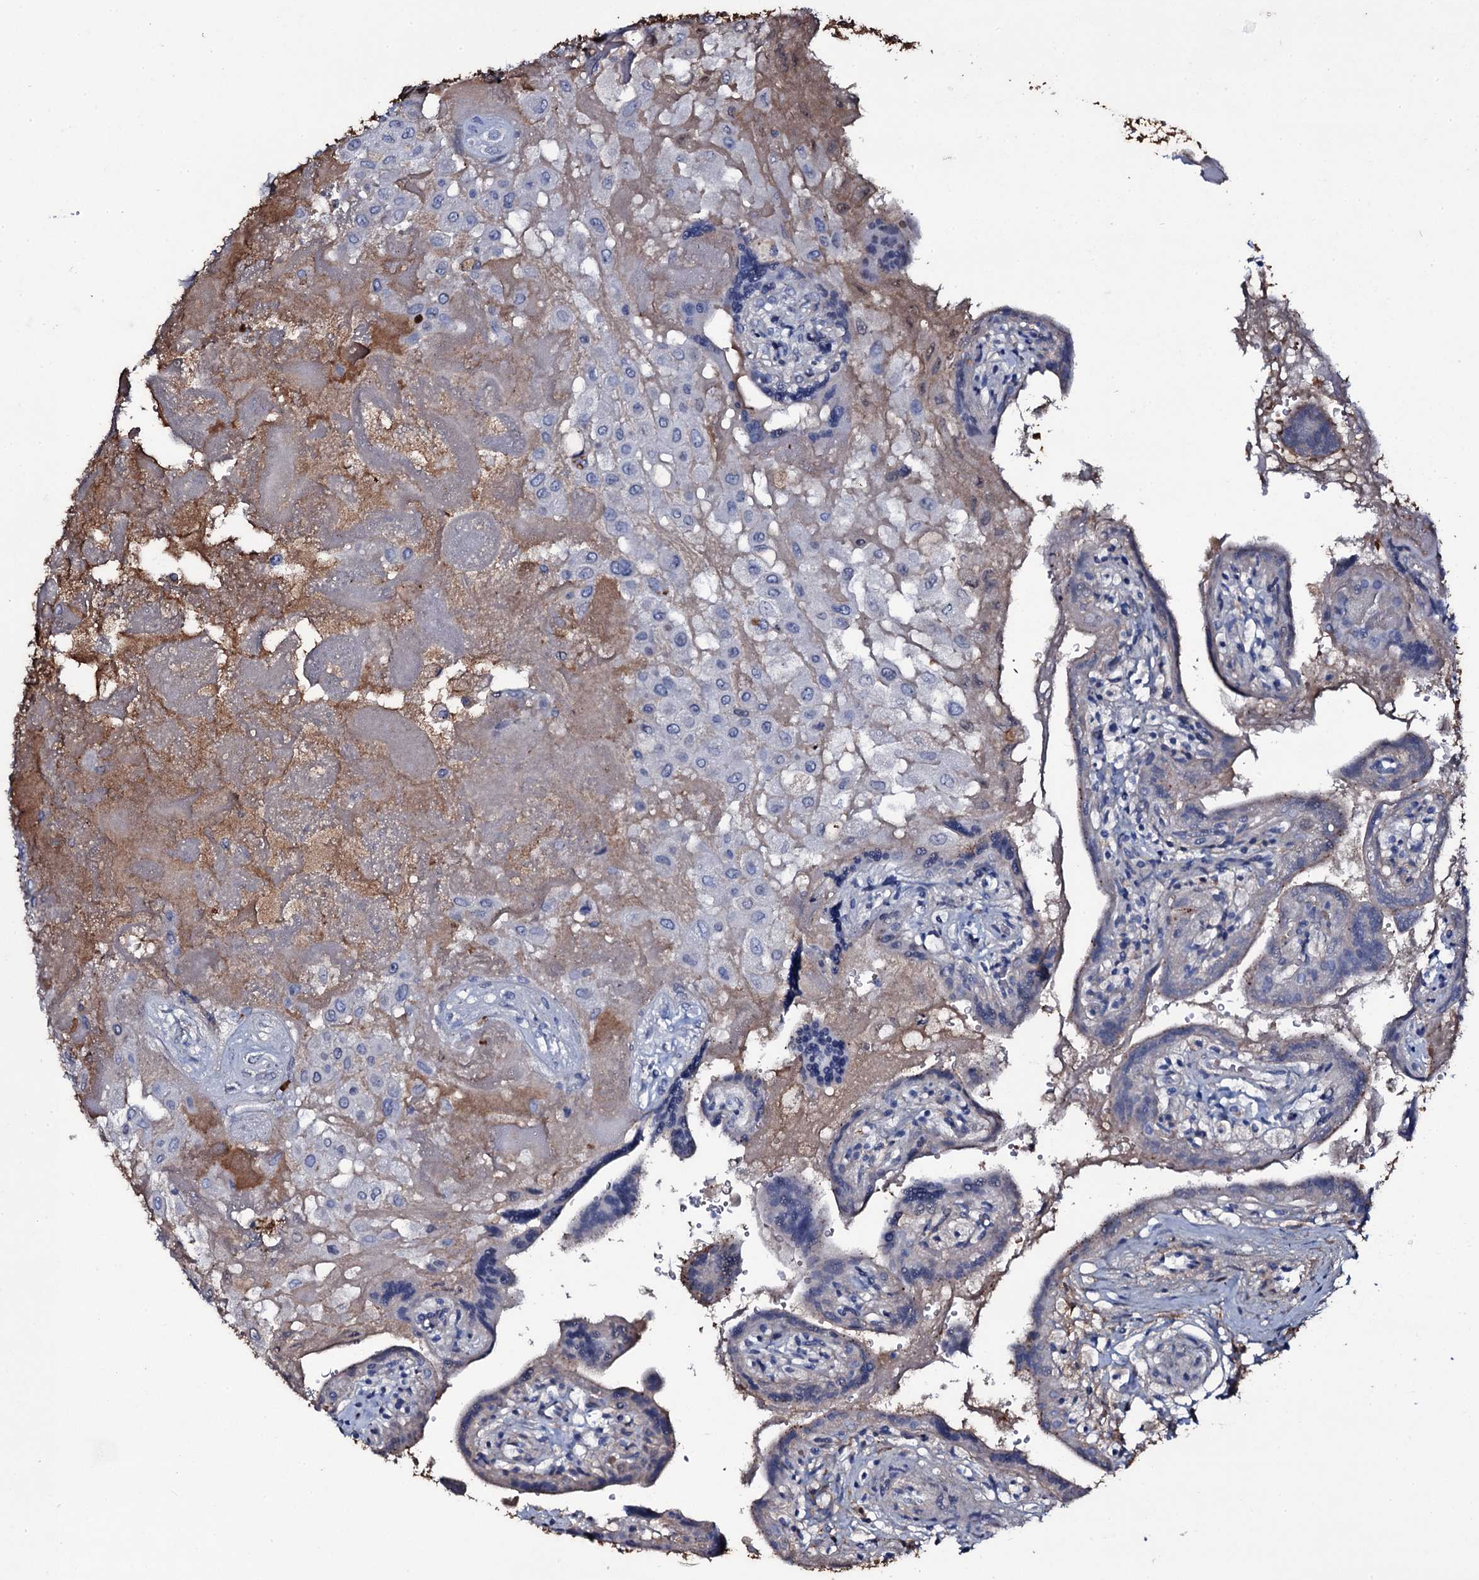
{"staining": {"intensity": "negative", "quantity": "none", "location": "none"}, "tissue": "placenta", "cell_type": "Decidual cells", "image_type": "normal", "snomed": [{"axis": "morphology", "description": "Normal tissue, NOS"}, {"axis": "topography", "description": "Placenta"}], "caption": "This is a micrograph of IHC staining of benign placenta, which shows no expression in decidual cells. (DAB (3,3'-diaminobenzidine) immunohistochemistry (IHC) visualized using brightfield microscopy, high magnification).", "gene": "EDN1", "patient": {"sex": "female", "age": 37}}